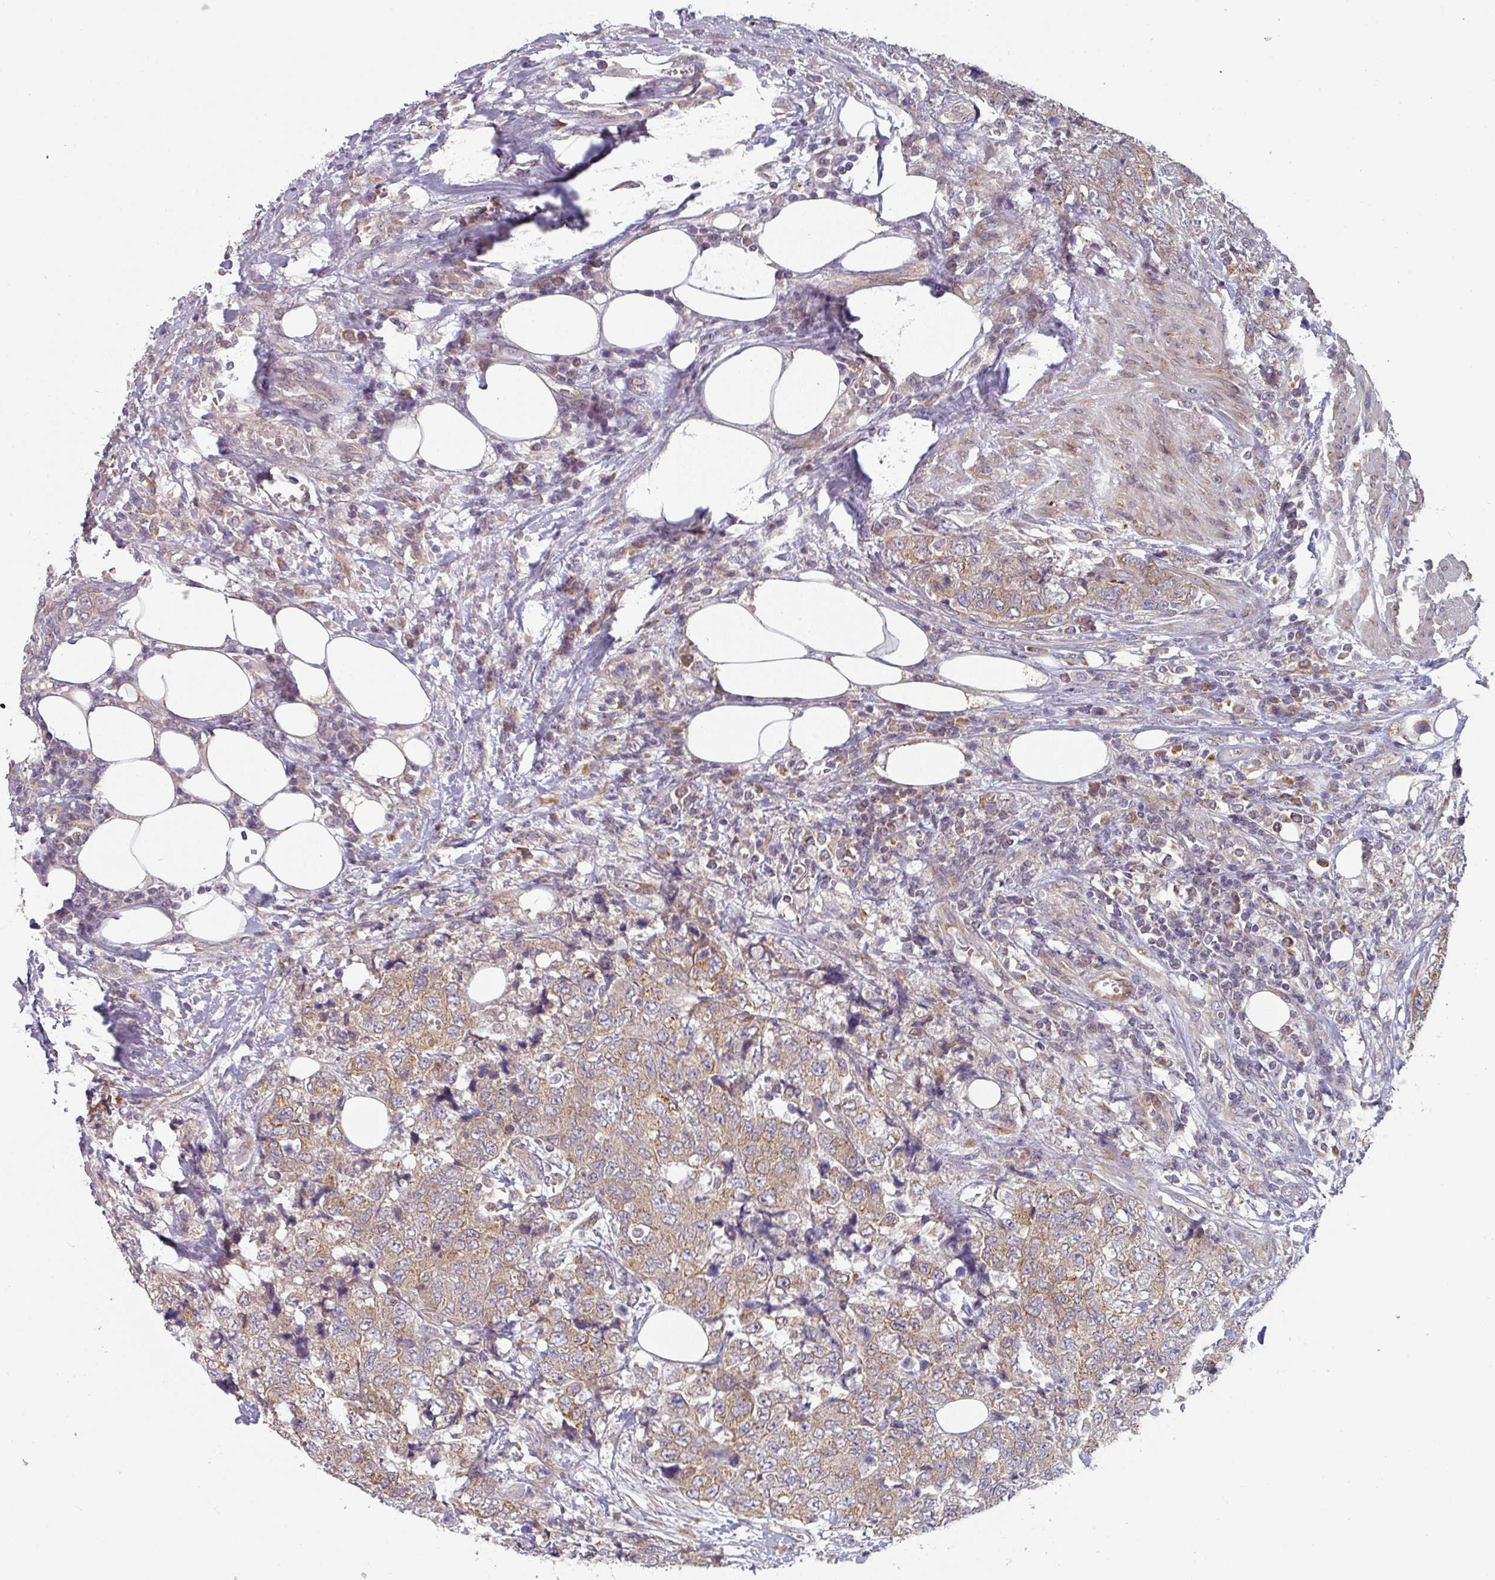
{"staining": {"intensity": "weak", "quantity": ">75%", "location": "cytoplasmic/membranous"}, "tissue": "urothelial cancer", "cell_type": "Tumor cells", "image_type": "cancer", "snomed": [{"axis": "morphology", "description": "Urothelial carcinoma, High grade"}, {"axis": "topography", "description": "Urinary bladder"}], "caption": "The immunohistochemical stain shows weak cytoplasmic/membranous positivity in tumor cells of urothelial cancer tissue. Immunohistochemistry stains the protein in brown and the nuclei are stained blue.", "gene": "TAPT1", "patient": {"sex": "female", "age": 78}}